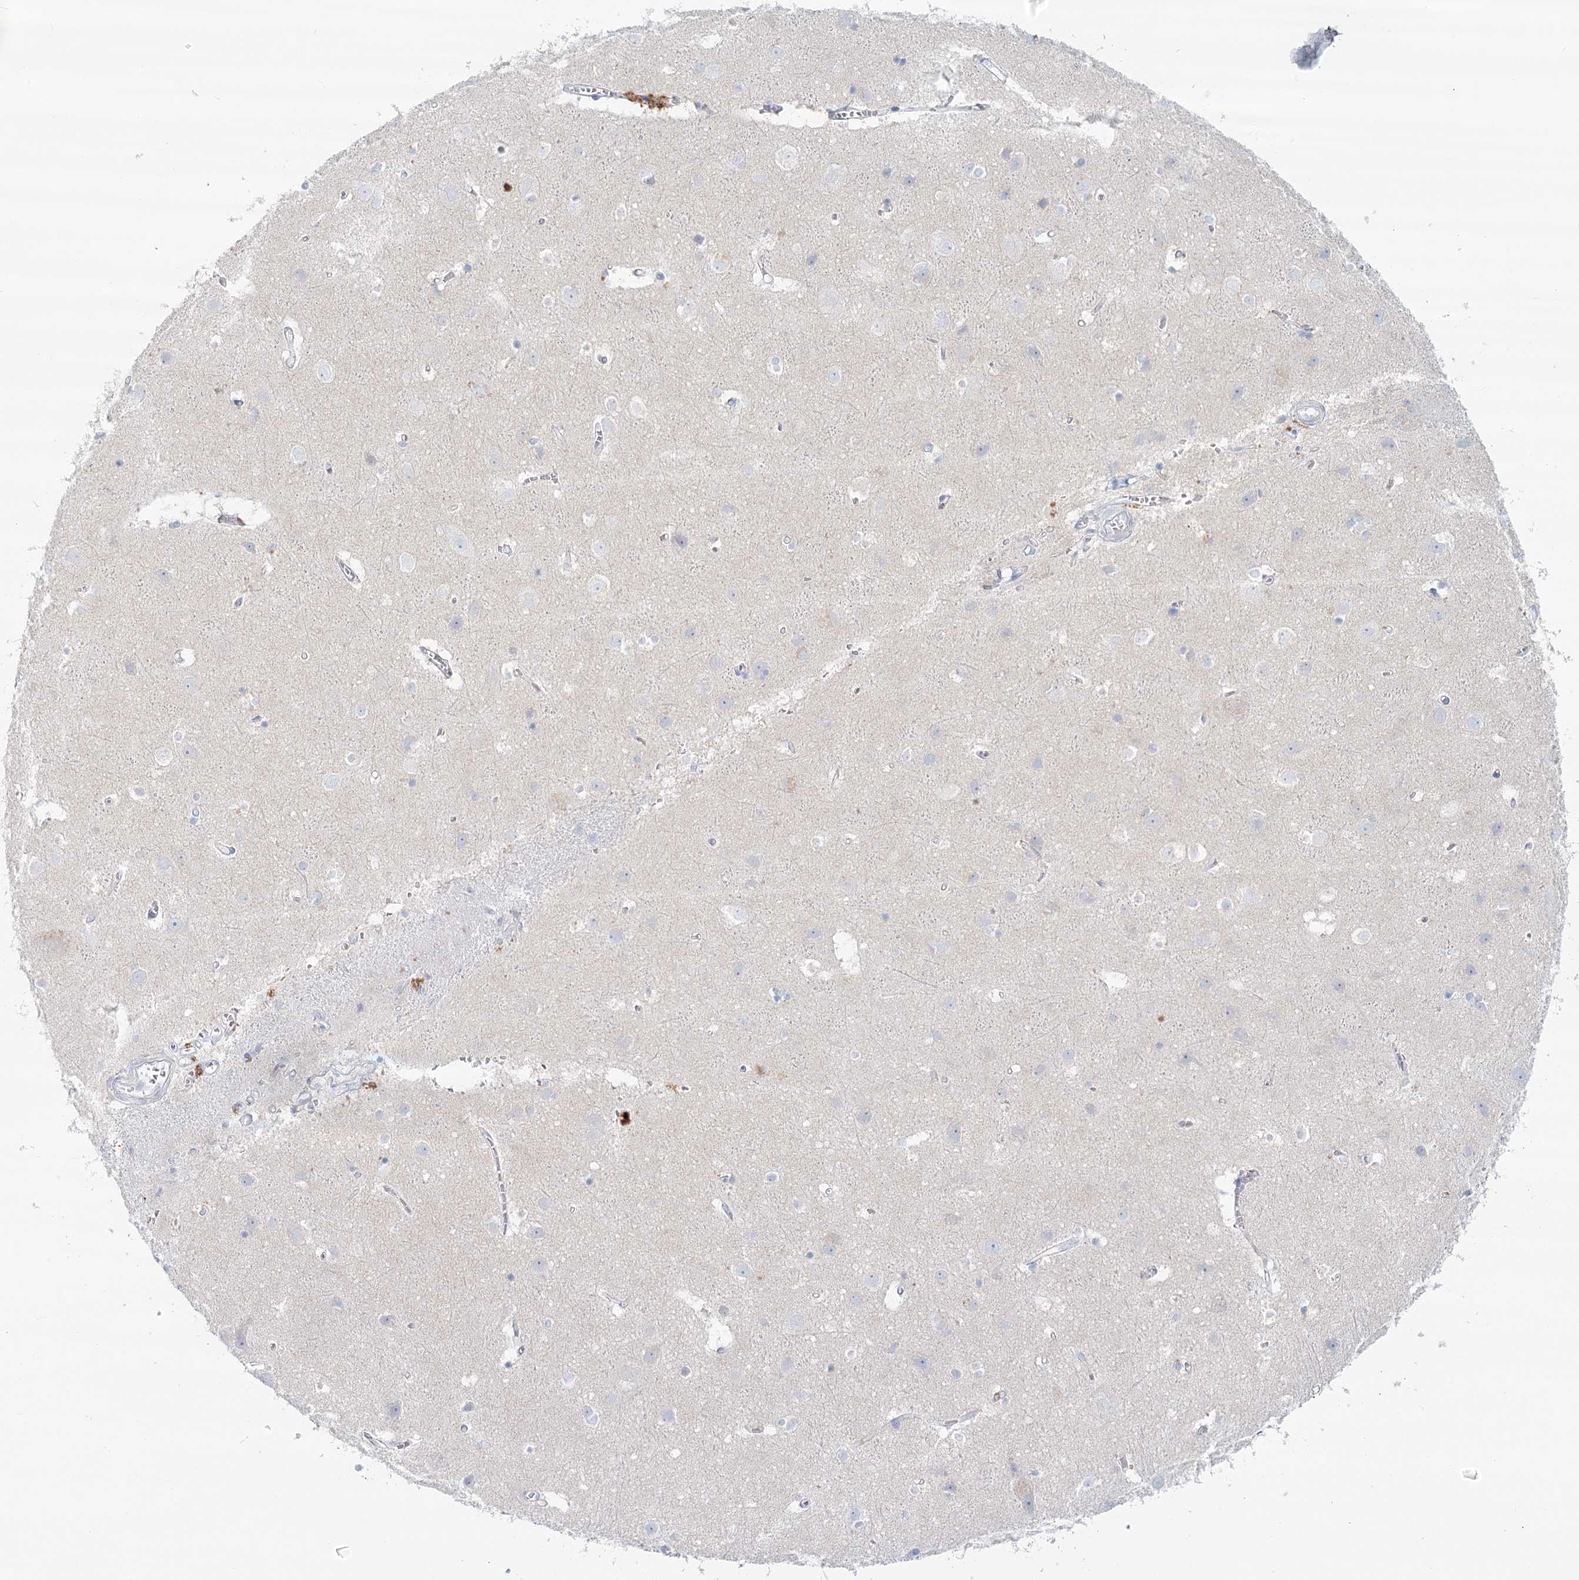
{"staining": {"intensity": "negative", "quantity": "none", "location": "none"}, "tissue": "cerebral cortex", "cell_type": "Endothelial cells", "image_type": "normal", "snomed": [{"axis": "morphology", "description": "Normal tissue, NOS"}, {"axis": "topography", "description": "Cerebral cortex"}], "caption": "DAB (3,3'-diaminobenzidine) immunohistochemical staining of benign human cerebral cortex demonstrates no significant positivity in endothelial cells.", "gene": "BPHL", "patient": {"sex": "male", "age": 54}}